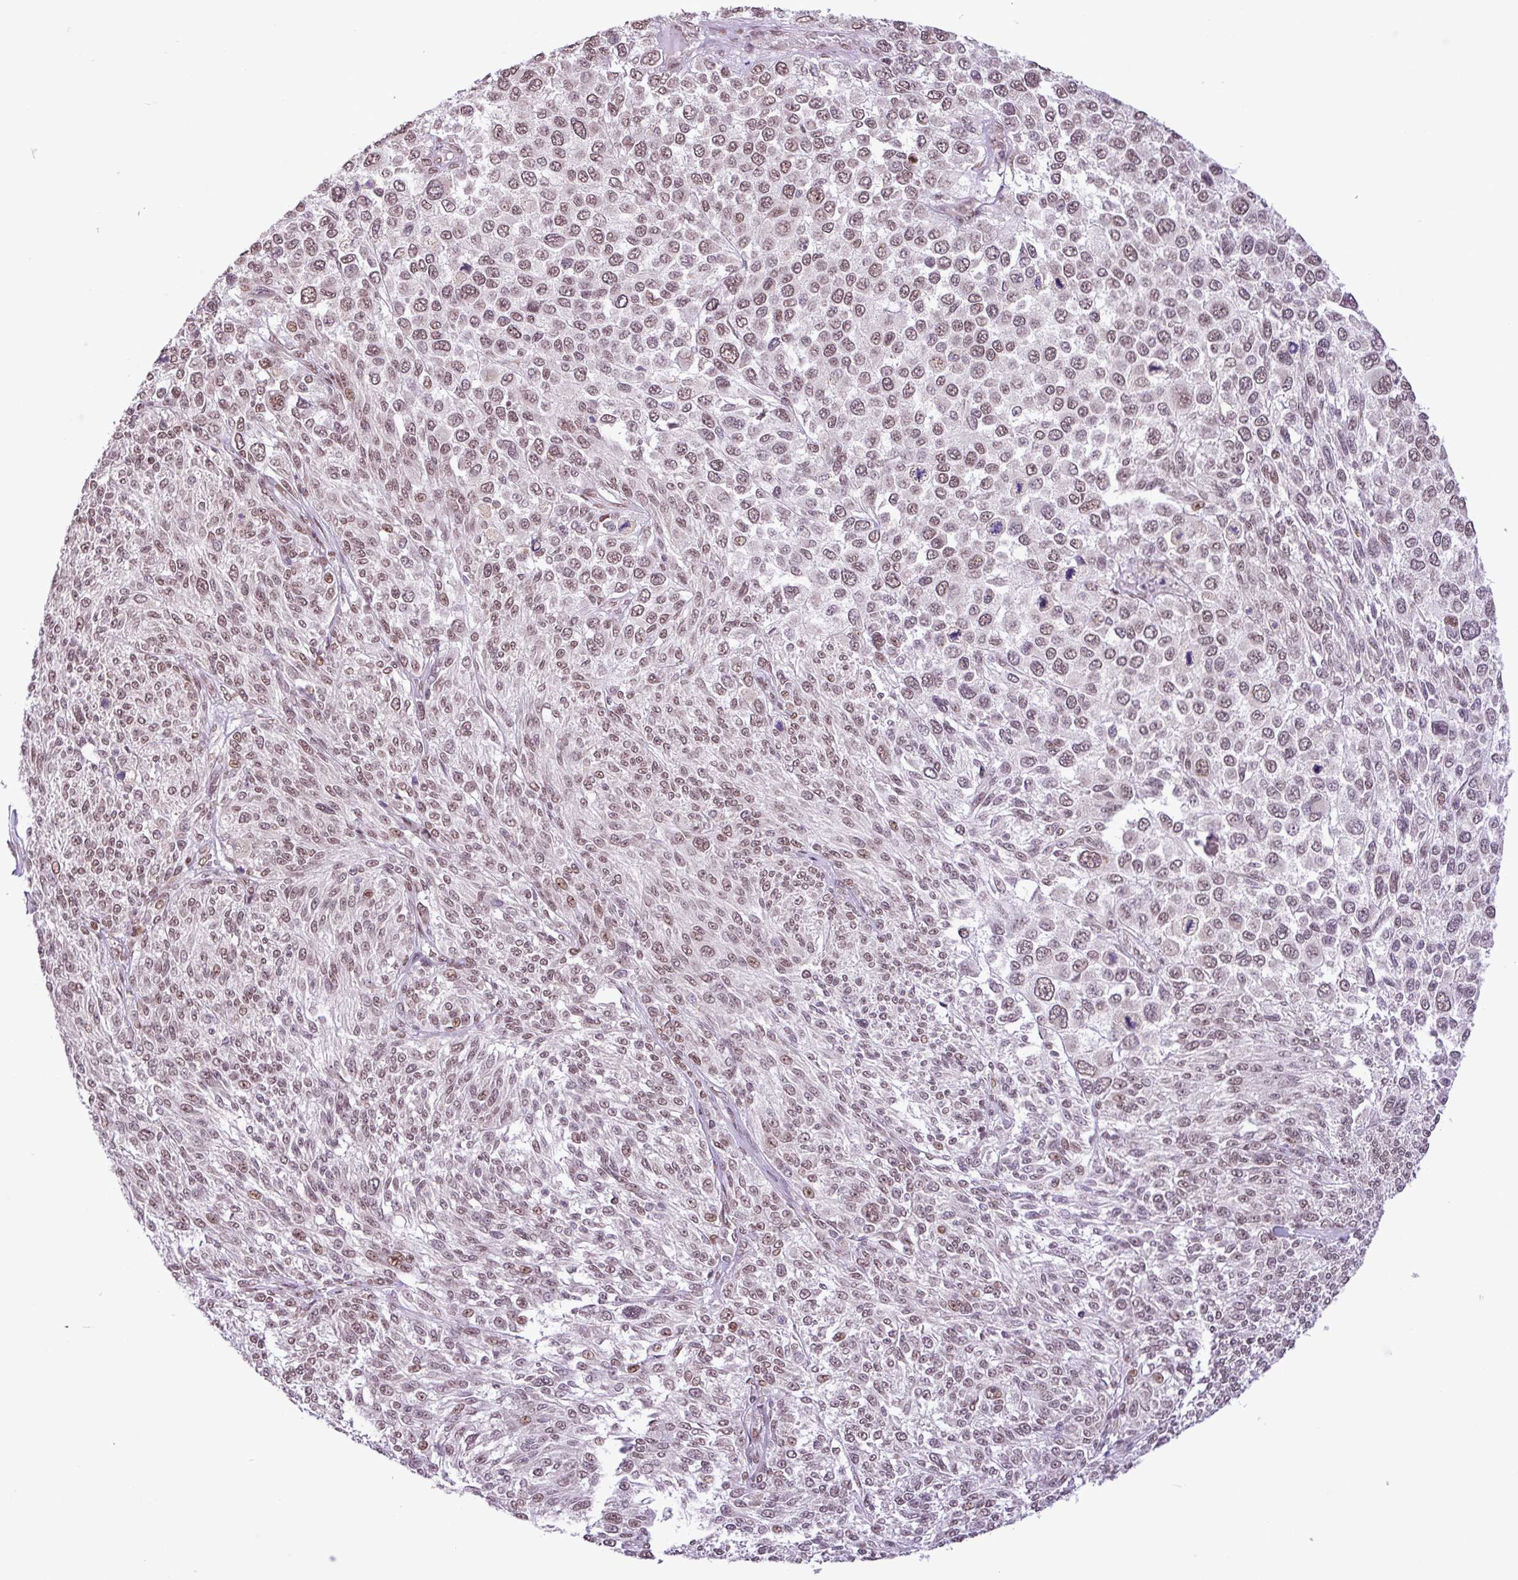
{"staining": {"intensity": "moderate", "quantity": "25%-75%", "location": "nuclear"}, "tissue": "melanoma", "cell_type": "Tumor cells", "image_type": "cancer", "snomed": [{"axis": "morphology", "description": "Malignant melanoma, NOS"}, {"axis": "topography", "description": "Skin of trunk"}], "caption": "IHC micrograph of human malignant melanoma stained for a protein (brown), which demonstrates medium levels of moderate nuclear positivity in approximately 25%-75% of tumor cells.", "gene": "ZNF354A", "patient": {"sex": "male", "age": 71}}